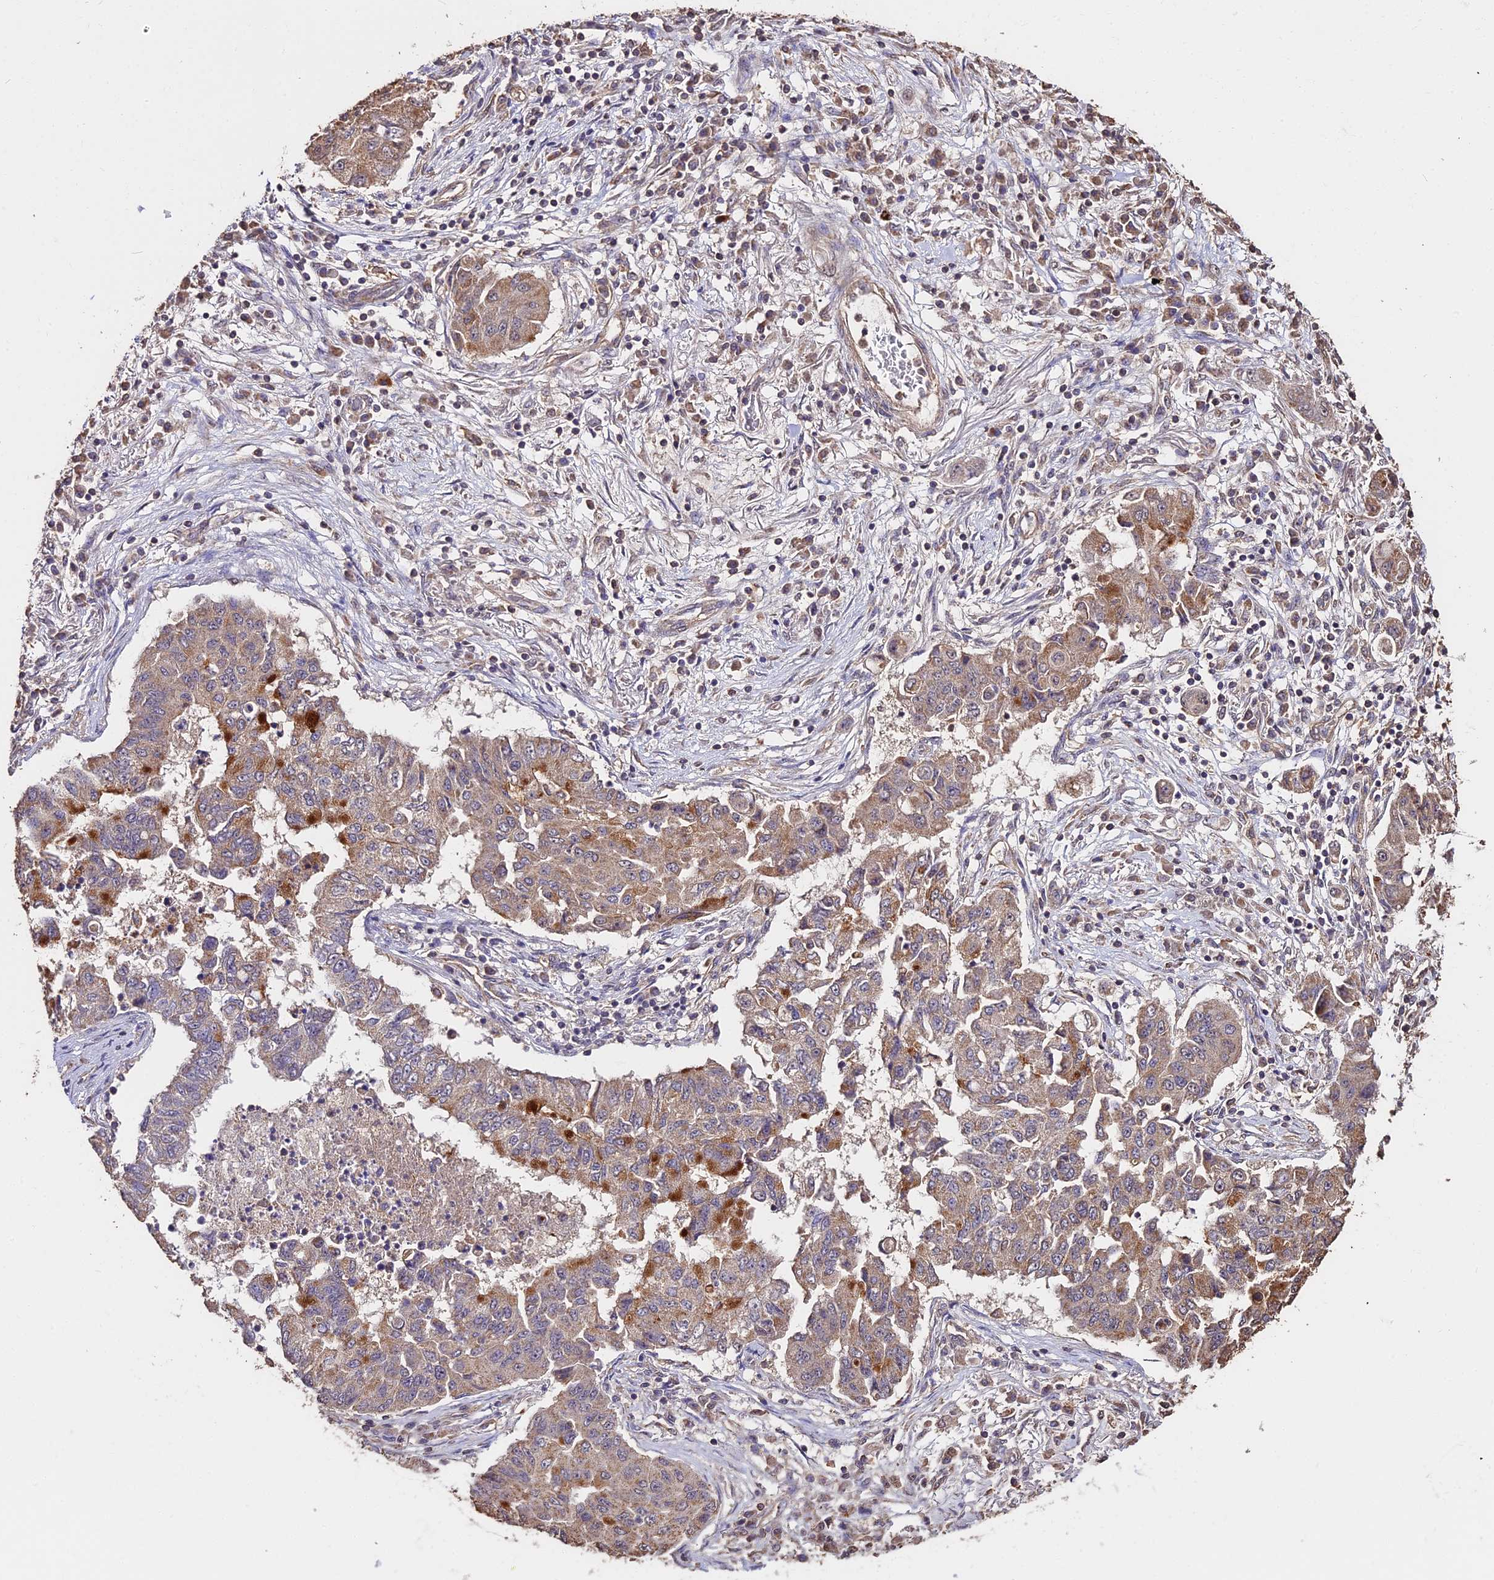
{"staining": {"intensity": "moderate", "quantity": ">75%", "location": "cytoplasmic/membranous"}, "tissue": "lung cancer", "cell_type": "Tumor cells", "image_type": "cancer", "snomed": [{"axis": "morphology", "description": "Squamous cell carcinoma, NOS"}, {"axis": "topography", "description": "Lung"}], "caption": "IHC of human lung cancer reveals medium levels of moderate cytoplasmic/membranous positivity in about >75% of tumor cells.", "gene": "METTL13", "patient": {"sex": "male", "age": 74}}